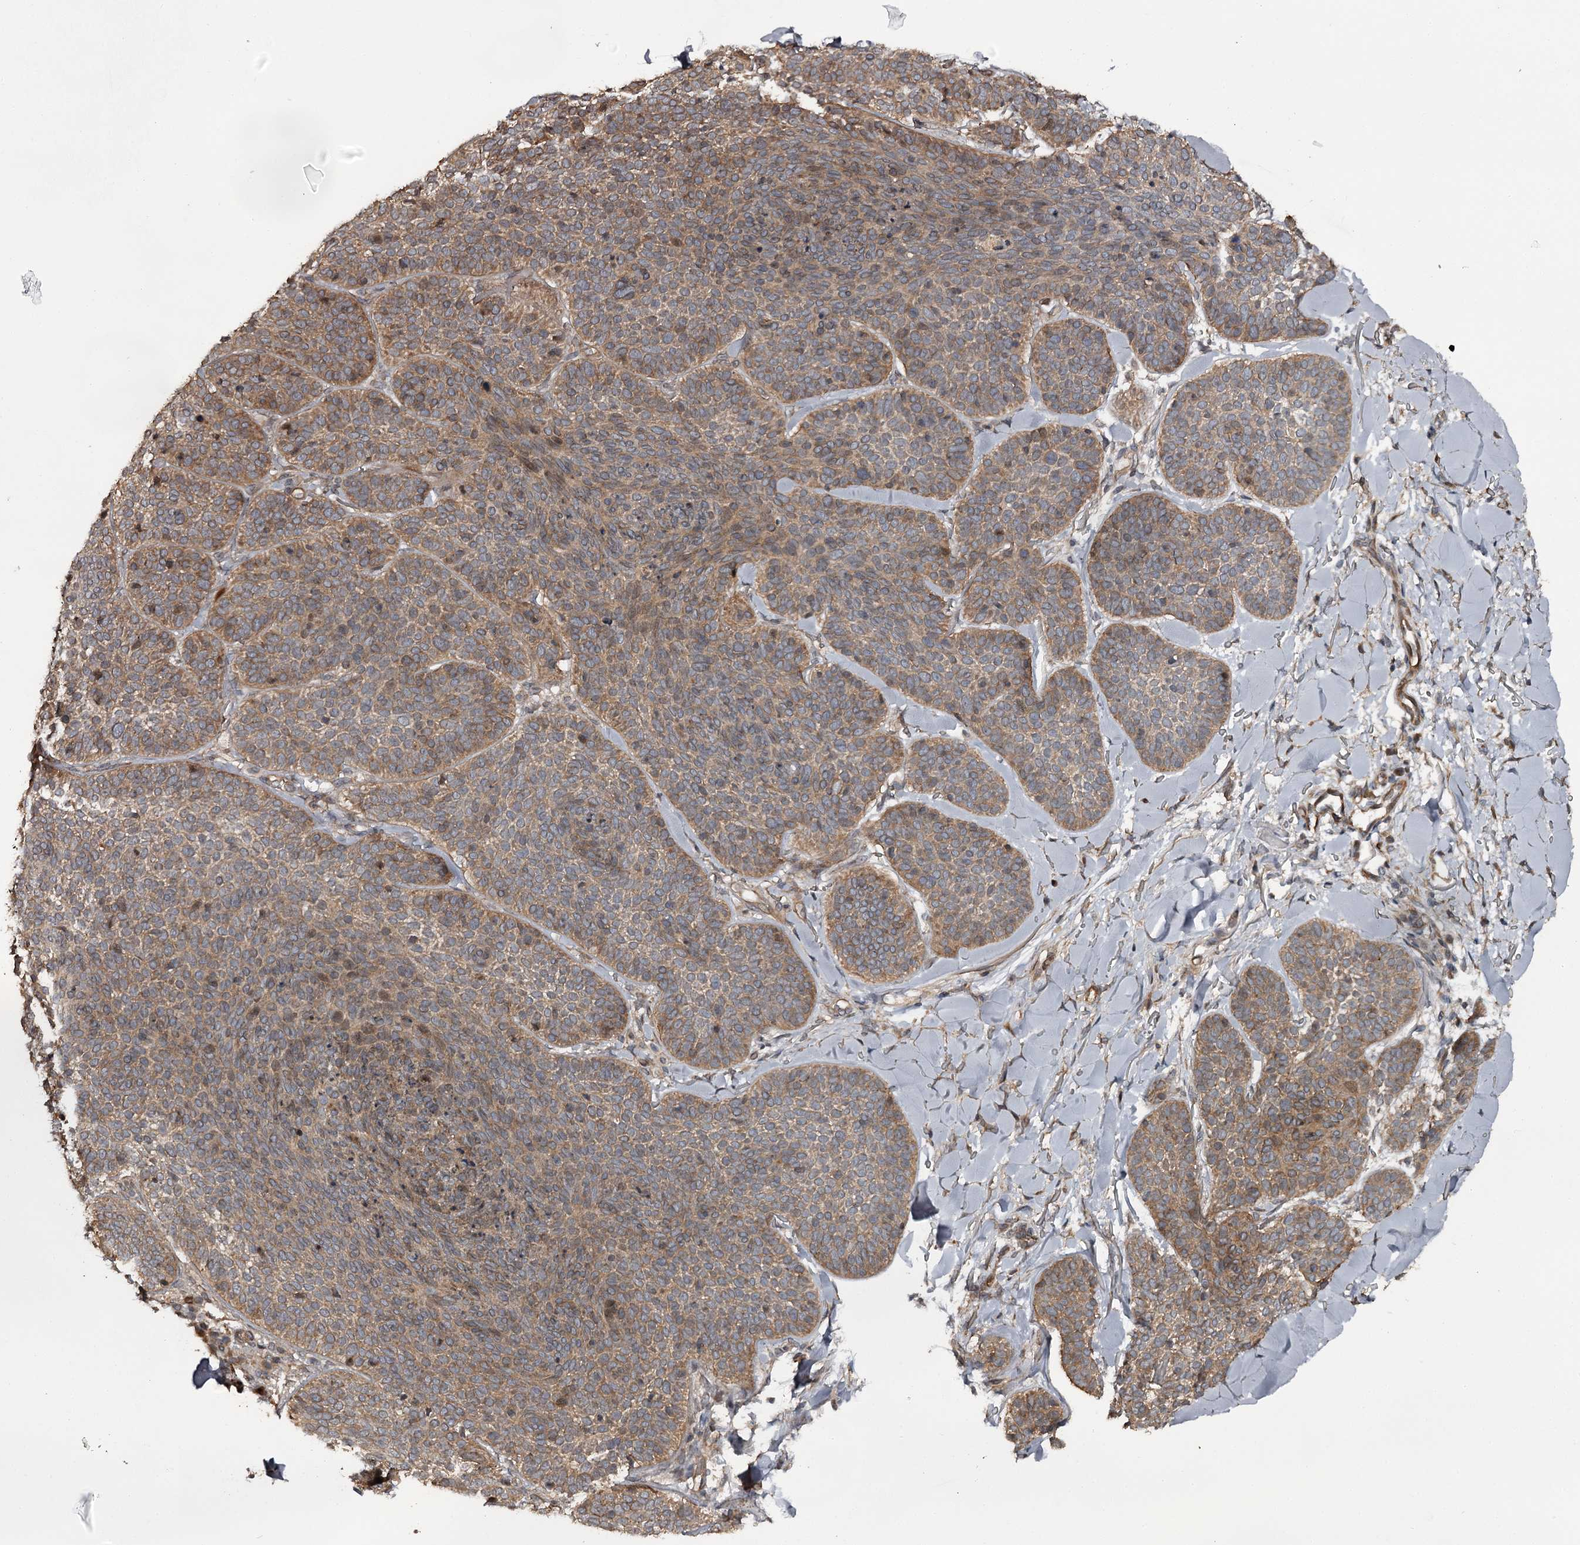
{"staining": {"intensity": "moderate", "quantity": ">75%", "location": "cytoplasmic/membranous"}, "tissue": "skin cancer", "cell_type": "Tumor cells", "image_type": "cancer", "snomed": [{"axis": "morphology", "description": "Basal cell carcinoma"}, {"axis": "topography", "description": "Skin"}], "caption": "Brown immunohistochemical staining in human skin cancer (basal cell carcinoma) demonstrates moderate cytoplasmic/membranous positivity in approximately >75% of tumor cells.", "gene": "RAB21", "patient": {"sex": "male", "age": 85}}